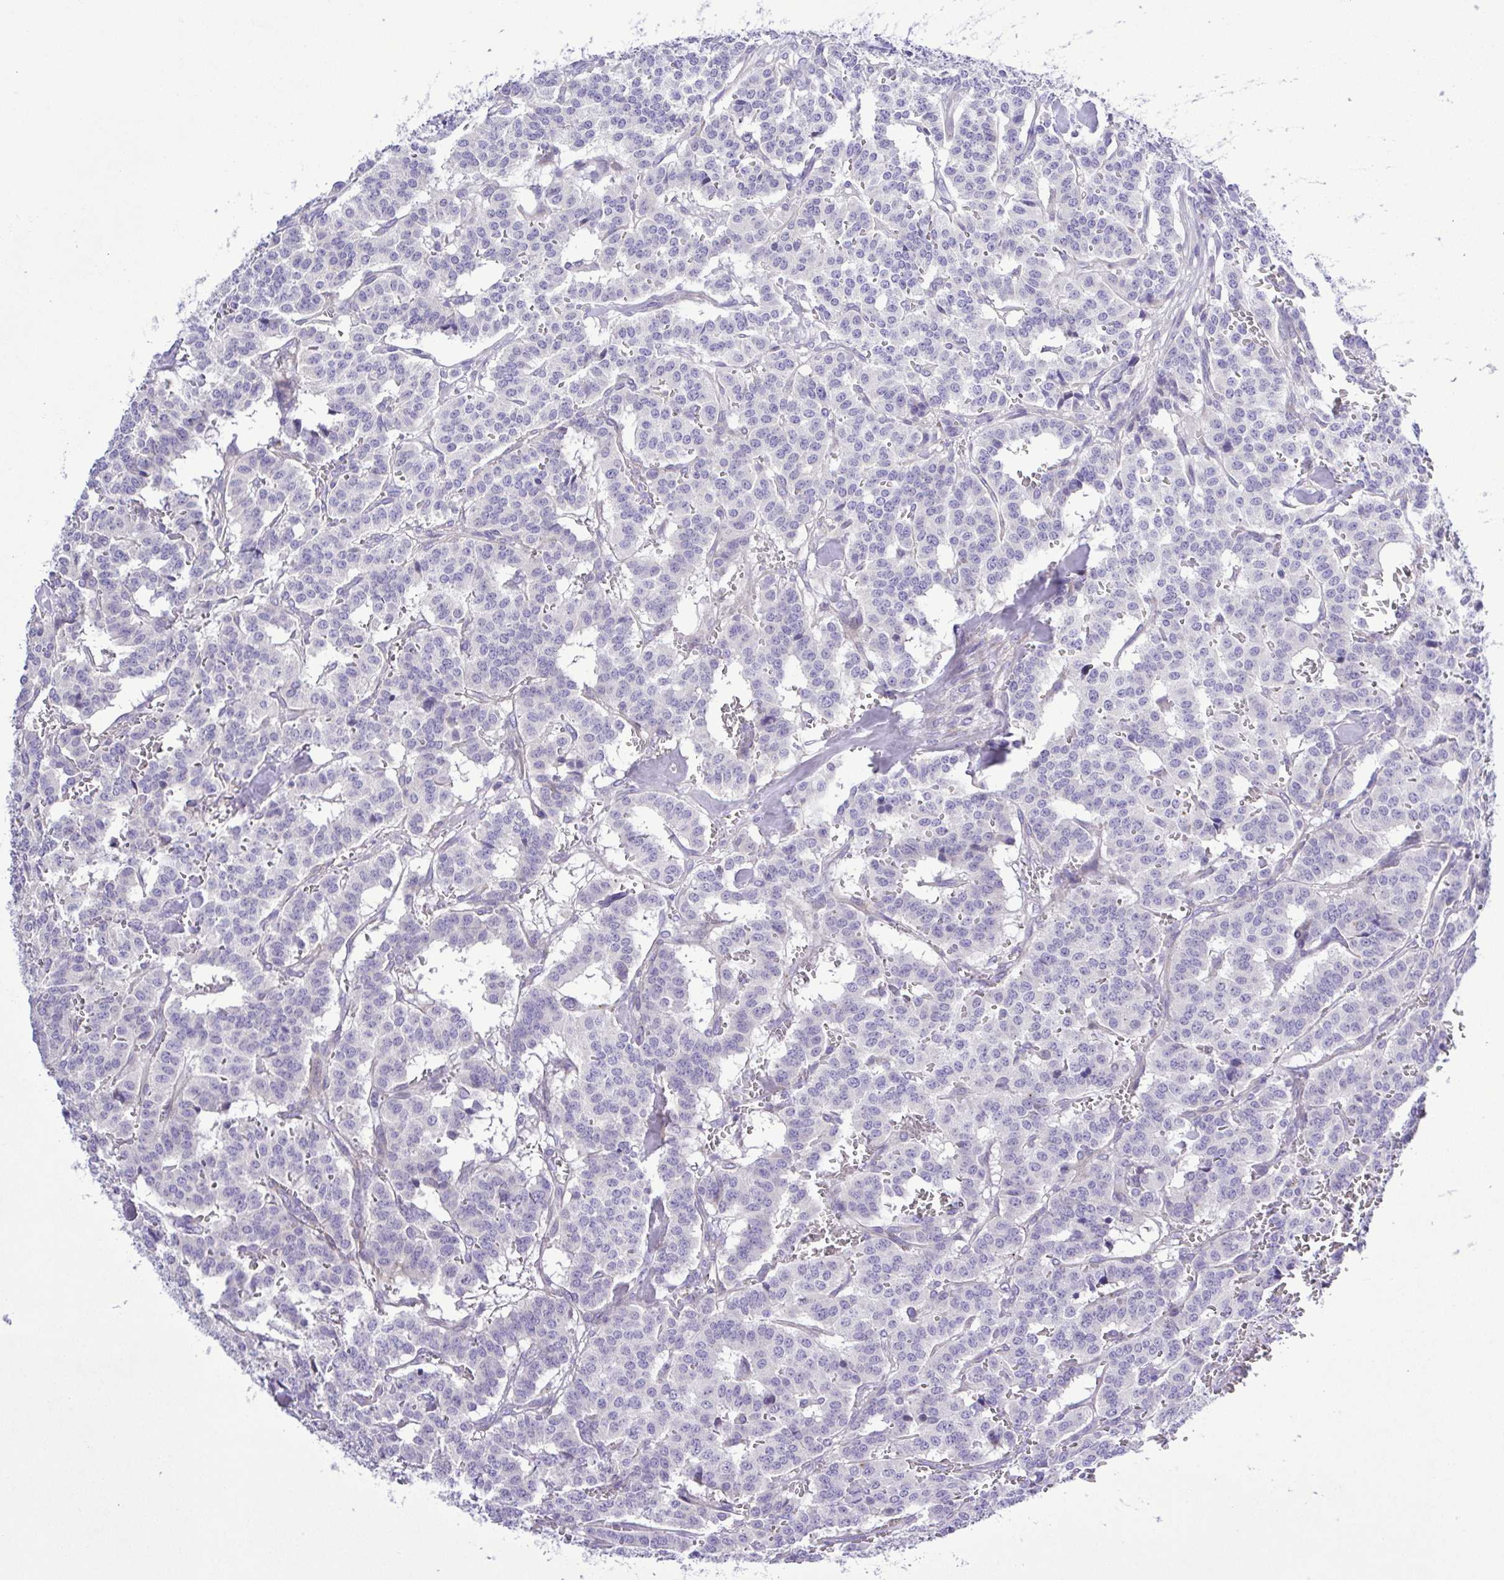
{"staining": {"intensity": "negative", "quantity": "none", "location": "none"}, "tissue": "carcinoid", "cell_type": "Tumor cells", "image_type": "cancer", "snomed": [{"axis": "morphology", "description": "Normal tissue, NOS"}, {"axis": "morphology", "description": "Carcinoid, malignant, NOS"}, {"axis": "topography", "description": "Lung"}], "caption": "There is no significant expression in tumor cells of carcinoid. The staining was performed using DAB to visualize the protein expression in brown, while the nuclei were stained in blue with hematoxylin (Magnification: 20x).", "gene": "GABBR2", "patient": {"sex": "female", "age": 46}}